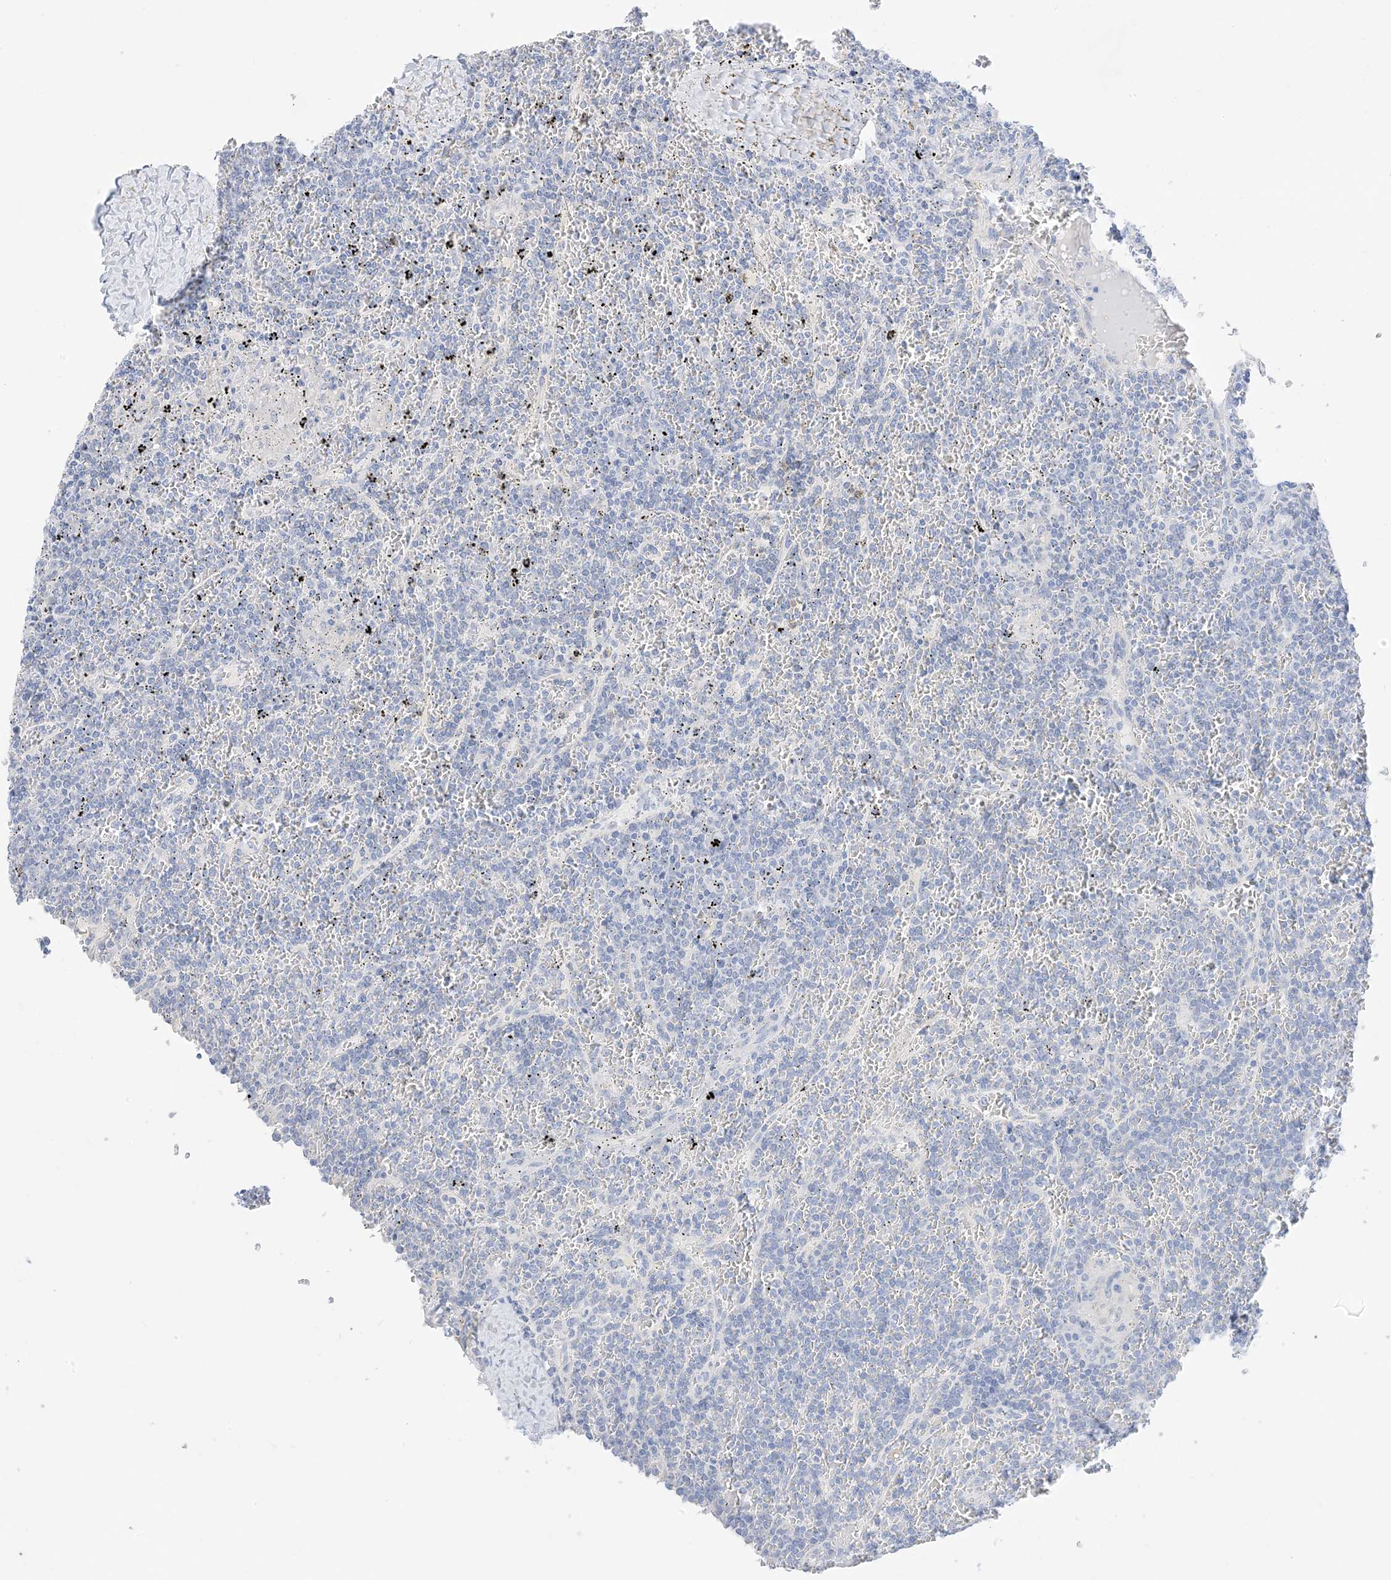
{"staining": {"intensity": "negative", "quantity": "none", "location": "none"}, "tissue": "lymphoma", "cell_type": "Tumor cells", "image_type": "cancer", "snomed": [{"axis": "morphology", "description": "Malignant lymphoma, non-Hodgkin's type, Low grade"}, {"axis": "topography", "description": "Spleen"}], "caption": "DAB immunohistochemical staining of human malignant lymphoma, non-Hodgkin's type (low-grade) reveals no significant staining in tumor cells.", "gene": "MUC17", "patient": {"sex": "female", "age": 19}}